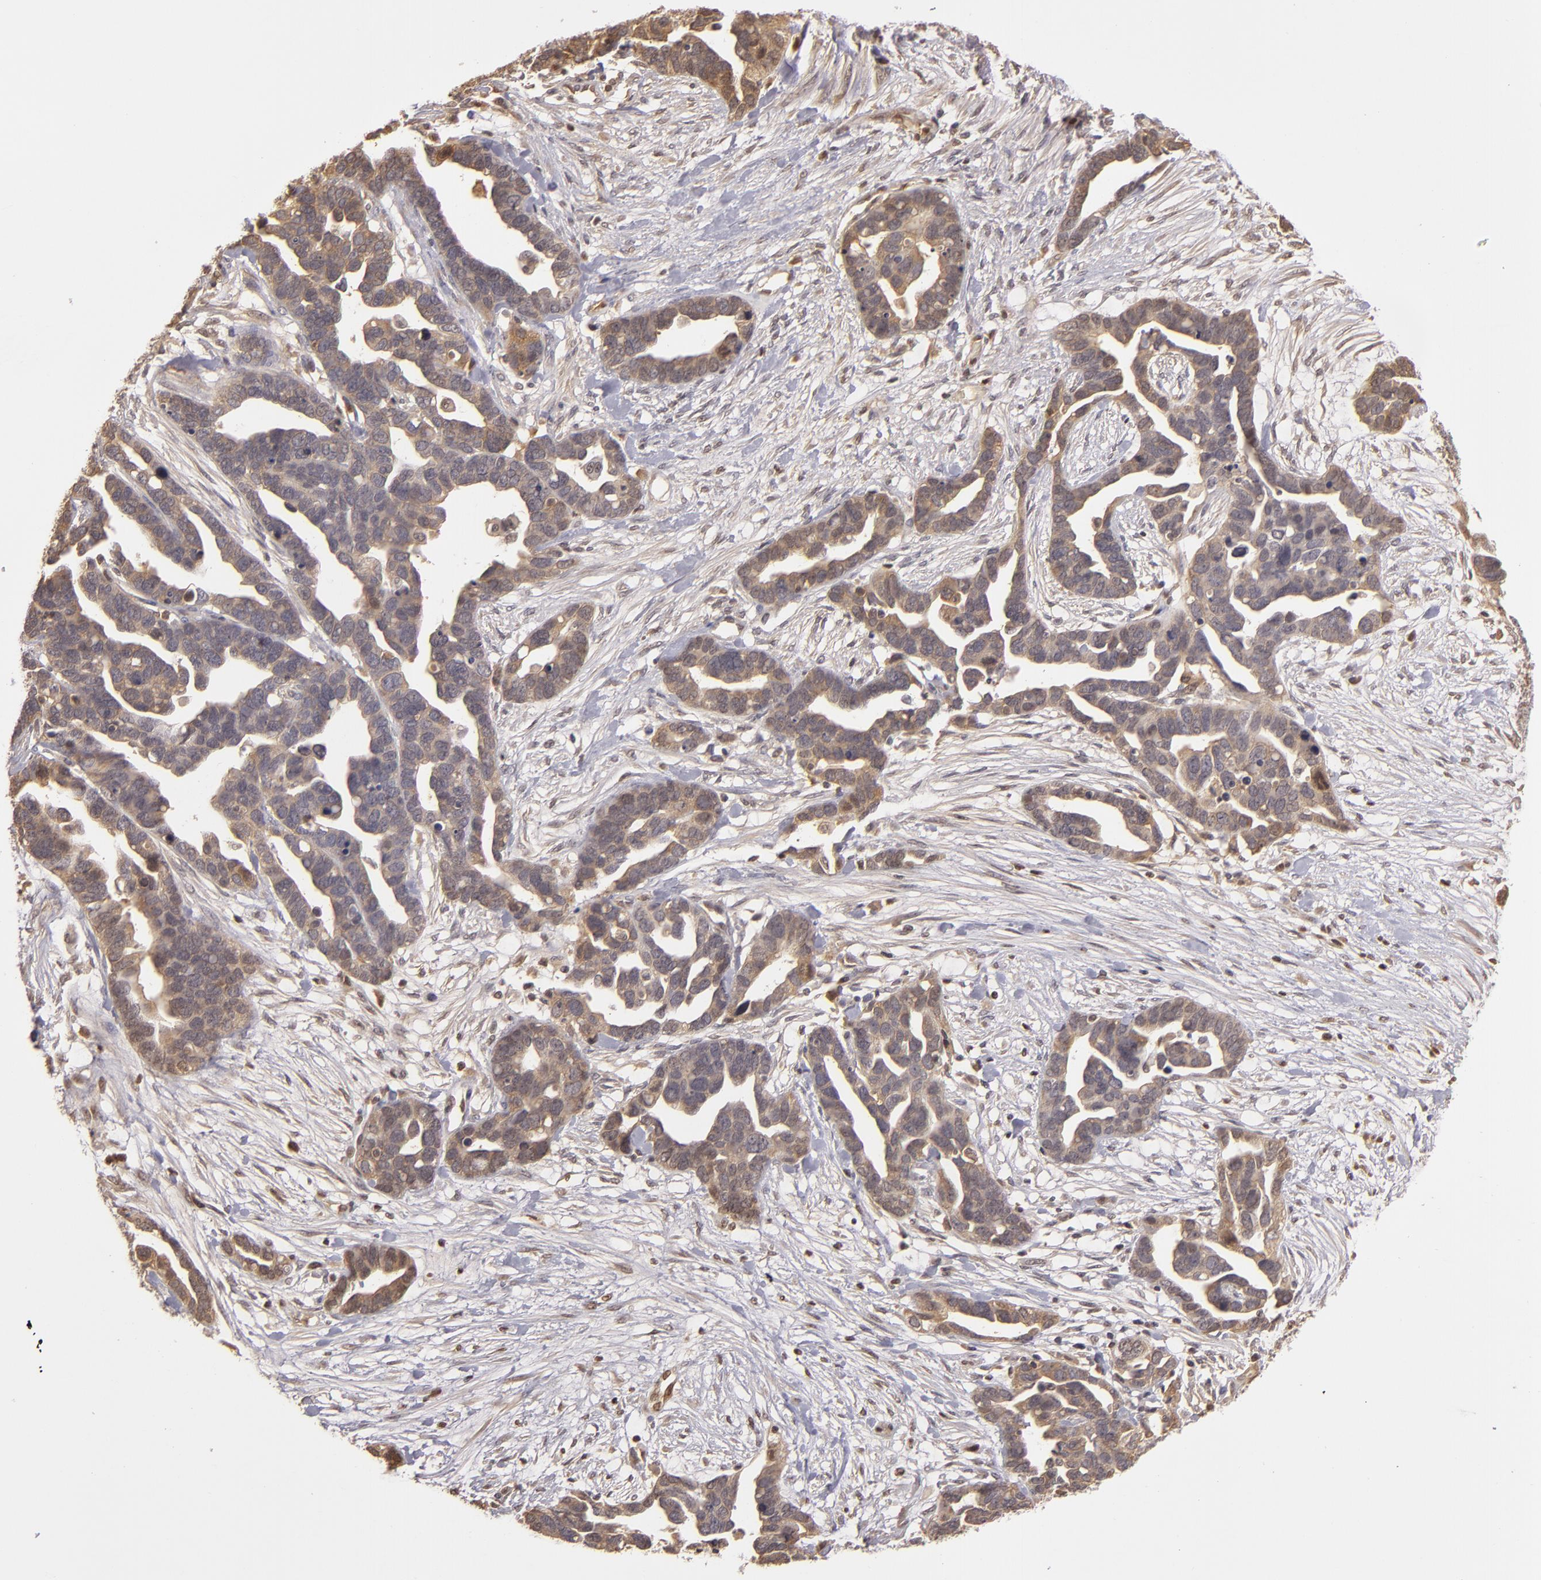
{"staining": {"intensity": "weak", "quantity": ">75%", "location": "cytoplasmic/membranous"}, "tissue": "ovarian cancer", "cell_type": "Tumor cells", "image_type": "cancer", "snomed": [{"axis": "morphology", "description": "Cystadenocarcinoma, serous, NOS"}, {"axis": "topography", "description": "Ovary"}], "caption": "Human ovarian cancer stained for a protein (brown) displays weak cytoplasmic/membranous positive positivity in about >75% of tumor cells.", "gene": "LRG1", "patient": {"sex": "female", "age": 54}}